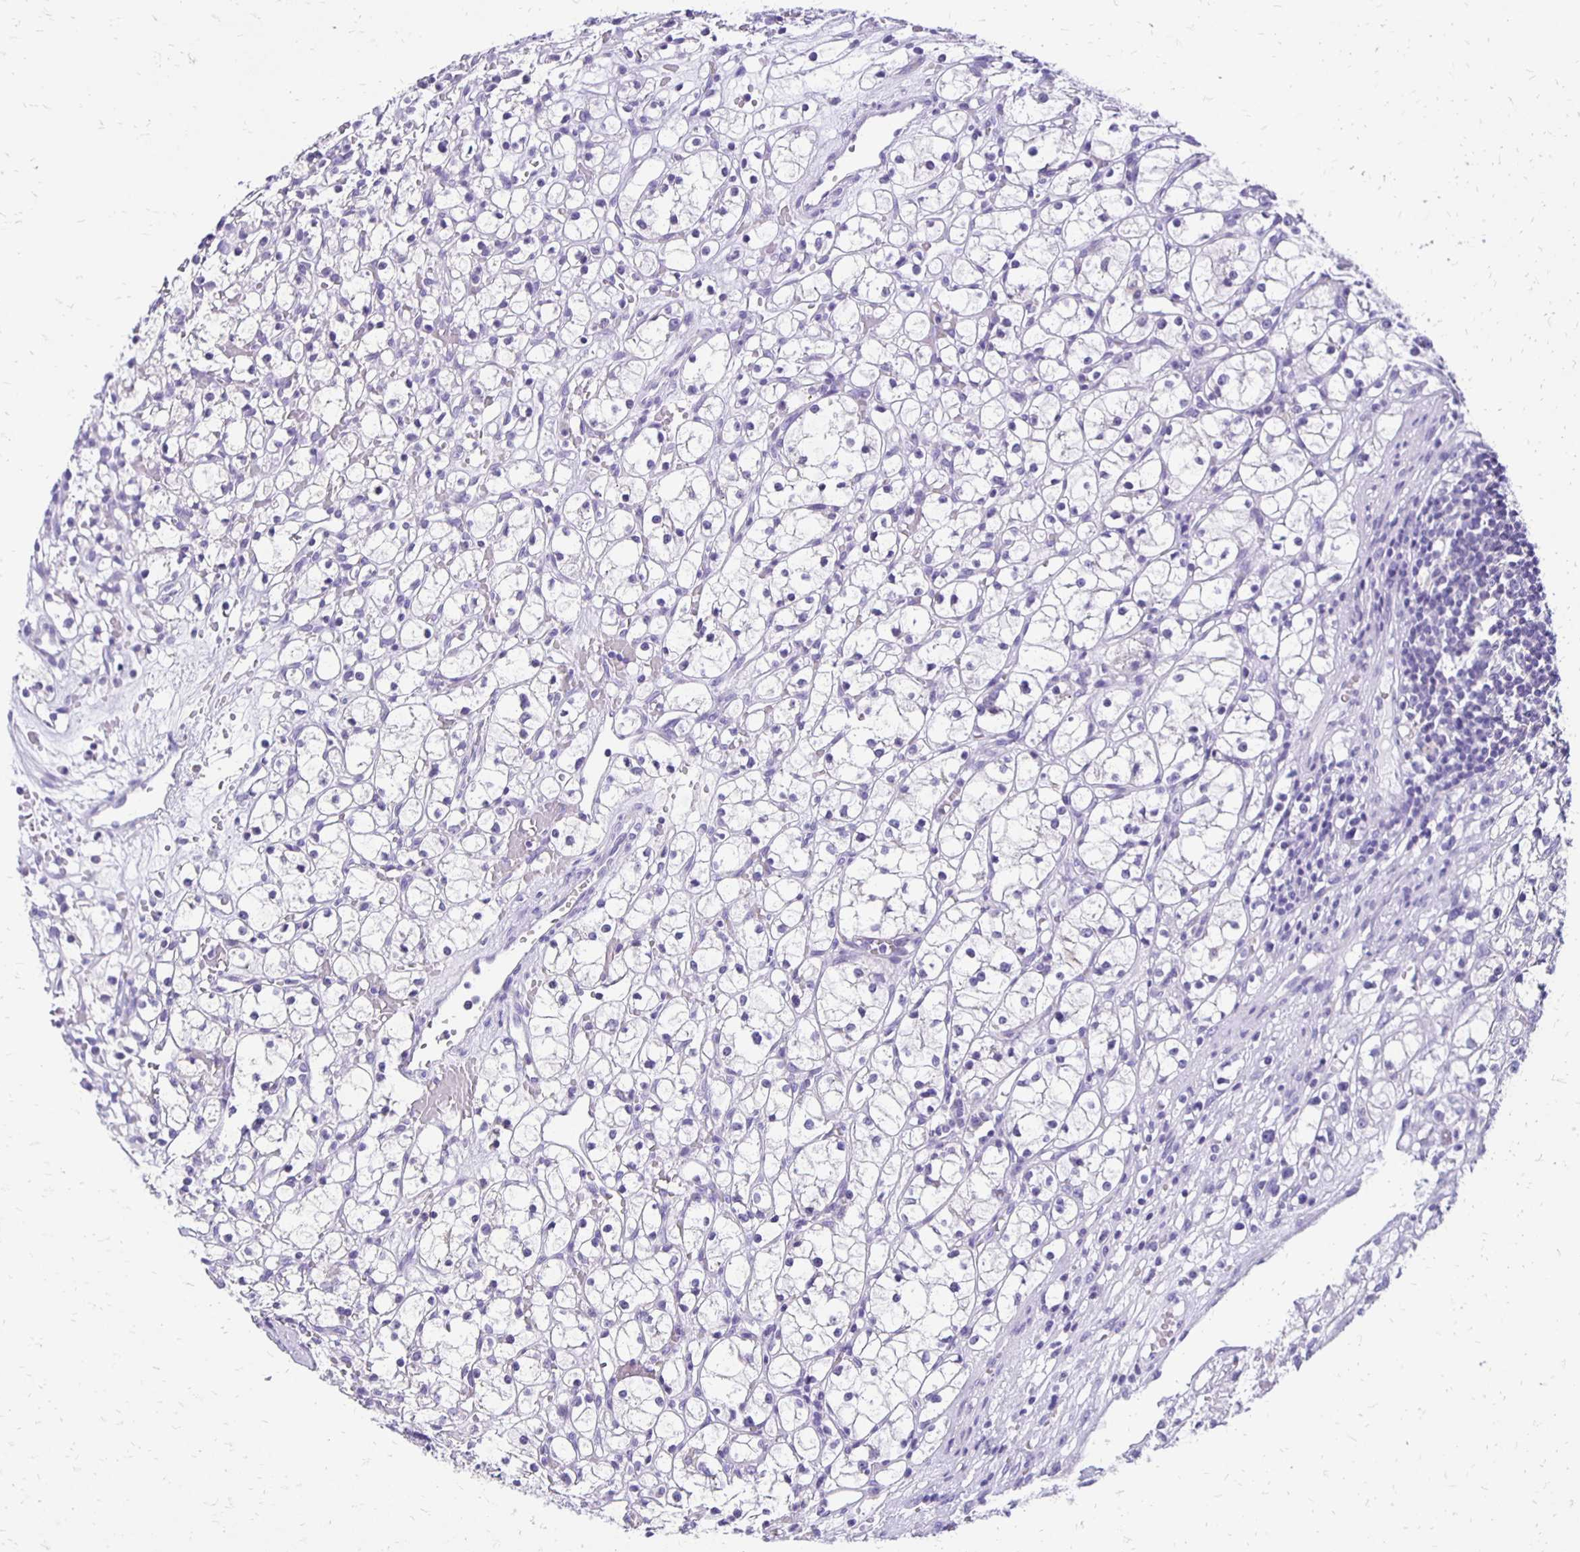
{"staining": {"intensity": "negative", "quantity": "none", "location": "none"}, "tissue": "renal cancer", "cell_type": "Tumor cells", "image_type": "cancer", "snomed": [{"axis": "morphology", "description": "Adenocarcinoma, NOS"}, {"axis": "topography", "description": "Kidney"}], "caption": "Renal cancer (adenocarcinoma) was stained to show a protein in brown. There is no significant staining in tumor cells.", "gene": "ANKRD45", "patient": {"sex": "female", "age": 59}}